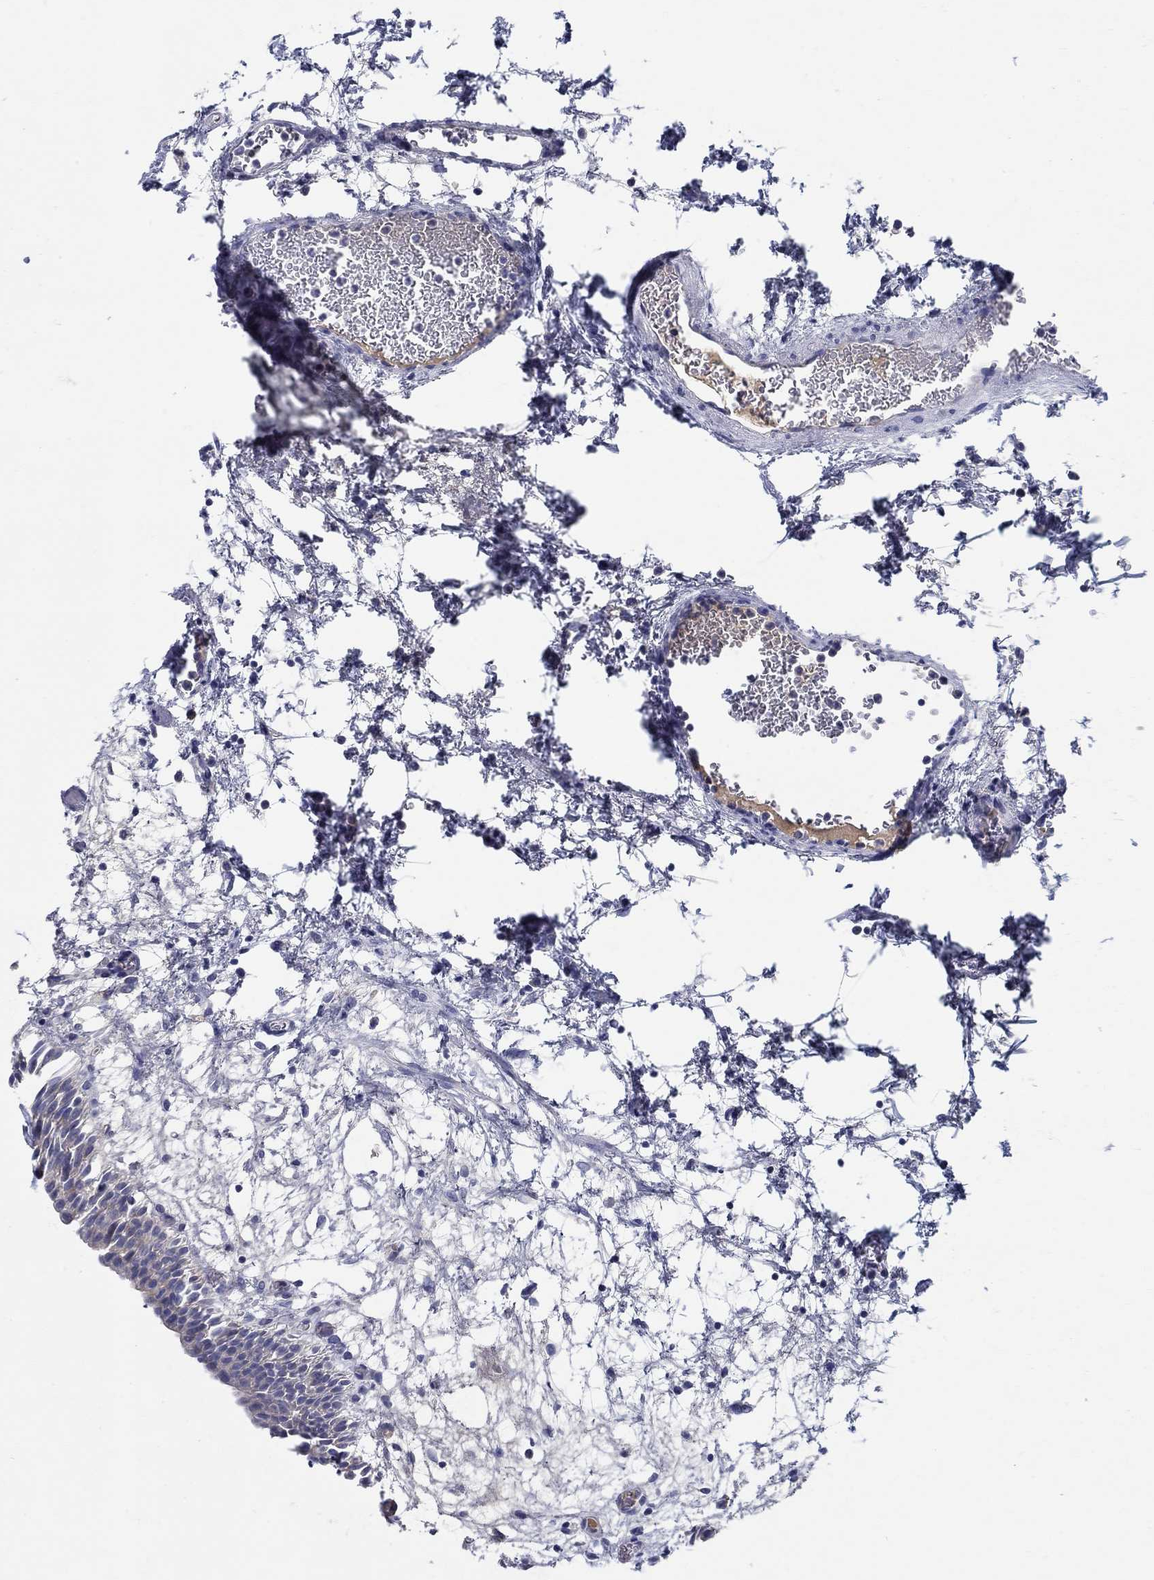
{"staining": {"intensity": "negative", "quantity": "none", "location": "none"}, "tissue": "urinary bladder", "cell_type": "Urothelial cells", "image_type": "normal", "snomed": [{"axis": "morphology", "description": "Normal tissue, NOS"}, {"axis": "topography", "description": "Urinary bladder"}], "caption": "This is an immunohistochemistry image of benign human urinary bladder. There is no expression in urothelial cells.", "gene": "CRYGA", "patient": {"sex": "male", "age": 76}}